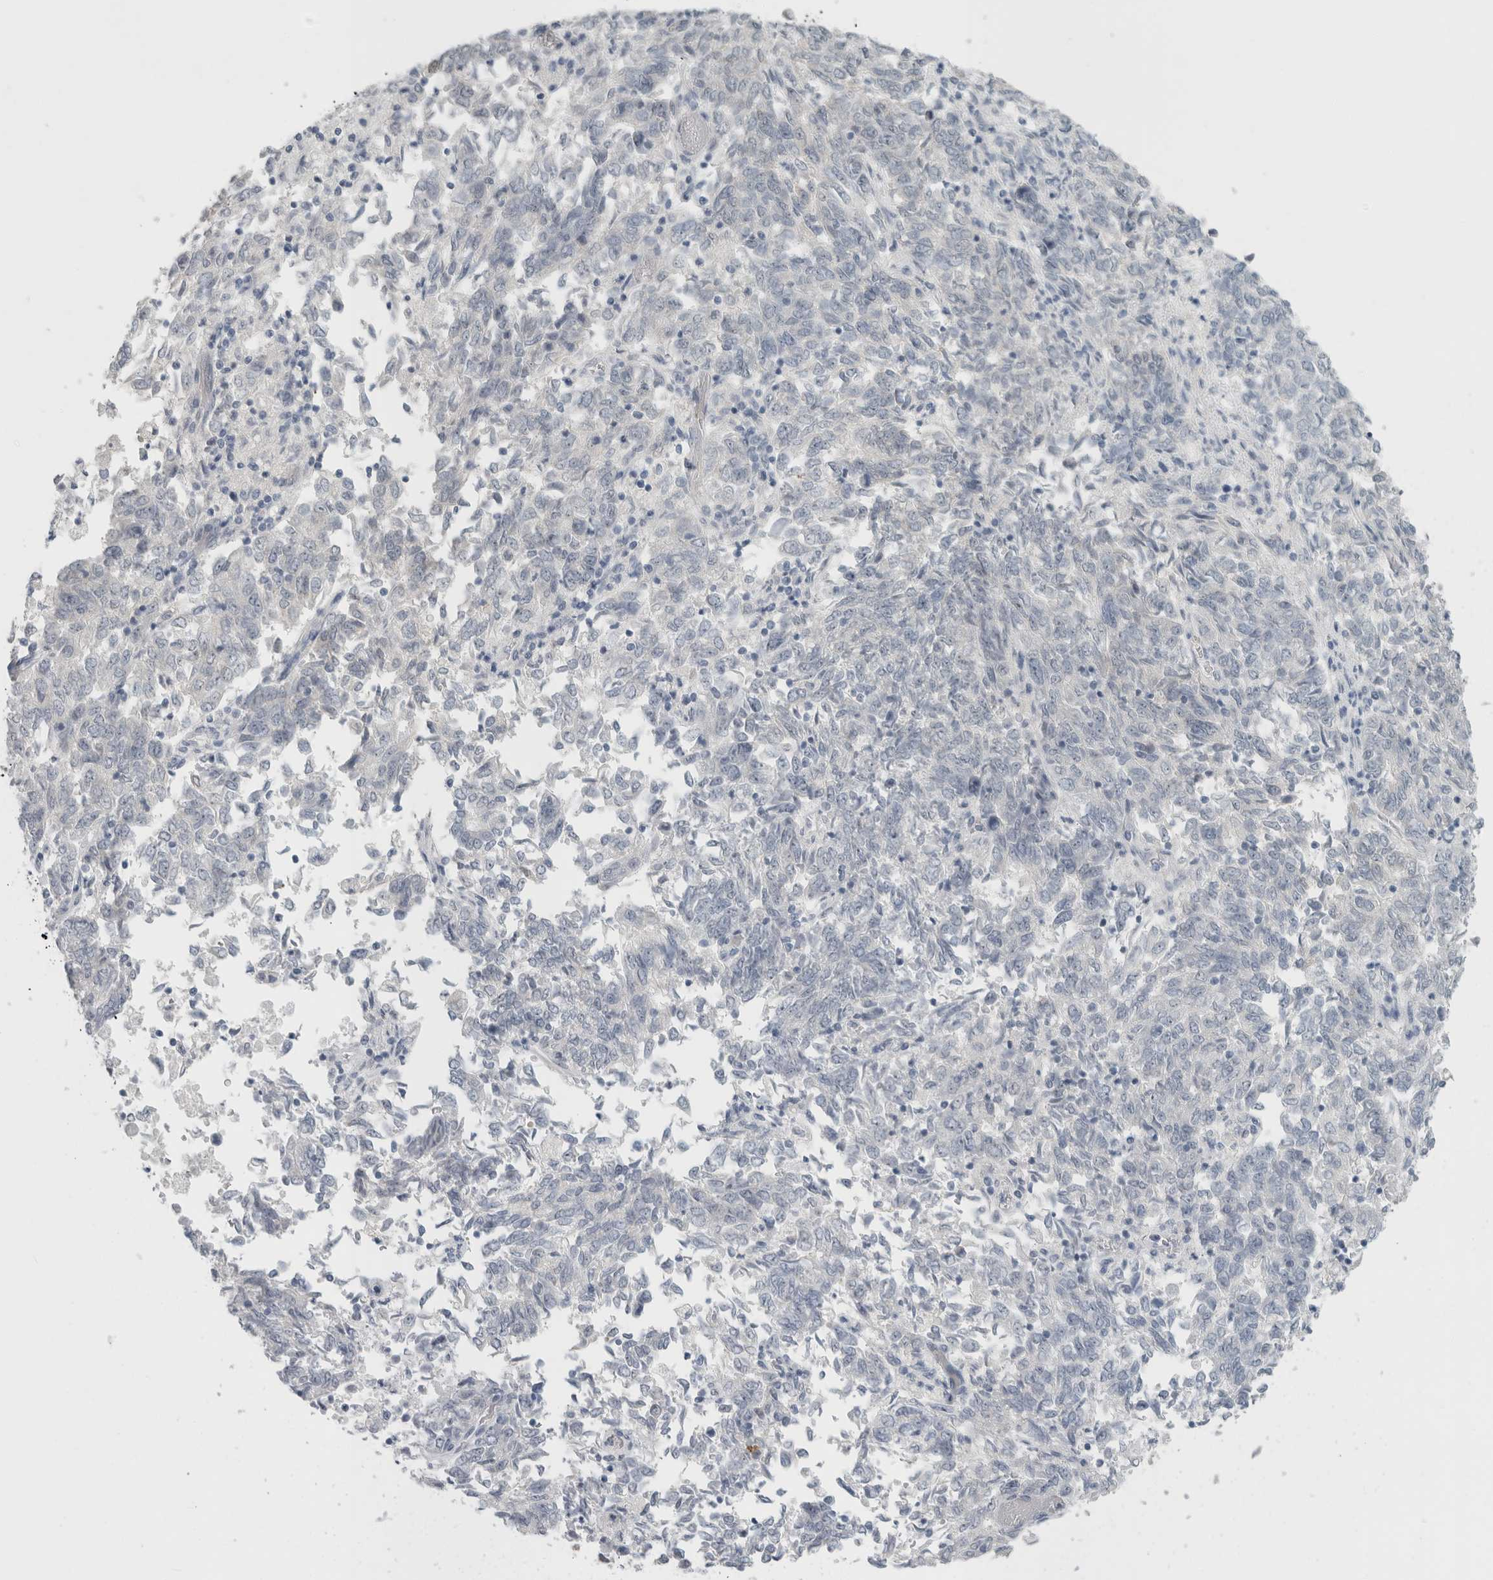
{"staining": {"intensity": "negative", "quantity": "none", "location": "none"}, "tissue": "endometrial cancer", "cell_type": "Tumor cells", "image_type": "cancer", "snomed": [{"axis": "morphology", "description": "Adenocarcinoma, NOS"}, {"axis": "topography", "description": "Endometrium"}], "caption": "Histopathology image shows no protein expression in tumor cells of endometrial adenocarcinoma tissue. (Immunohistochemistry, brightfield microscopy, high magnification).", "gene": "FMR1NB", "patient": {"sex": "female", "age": 80}}